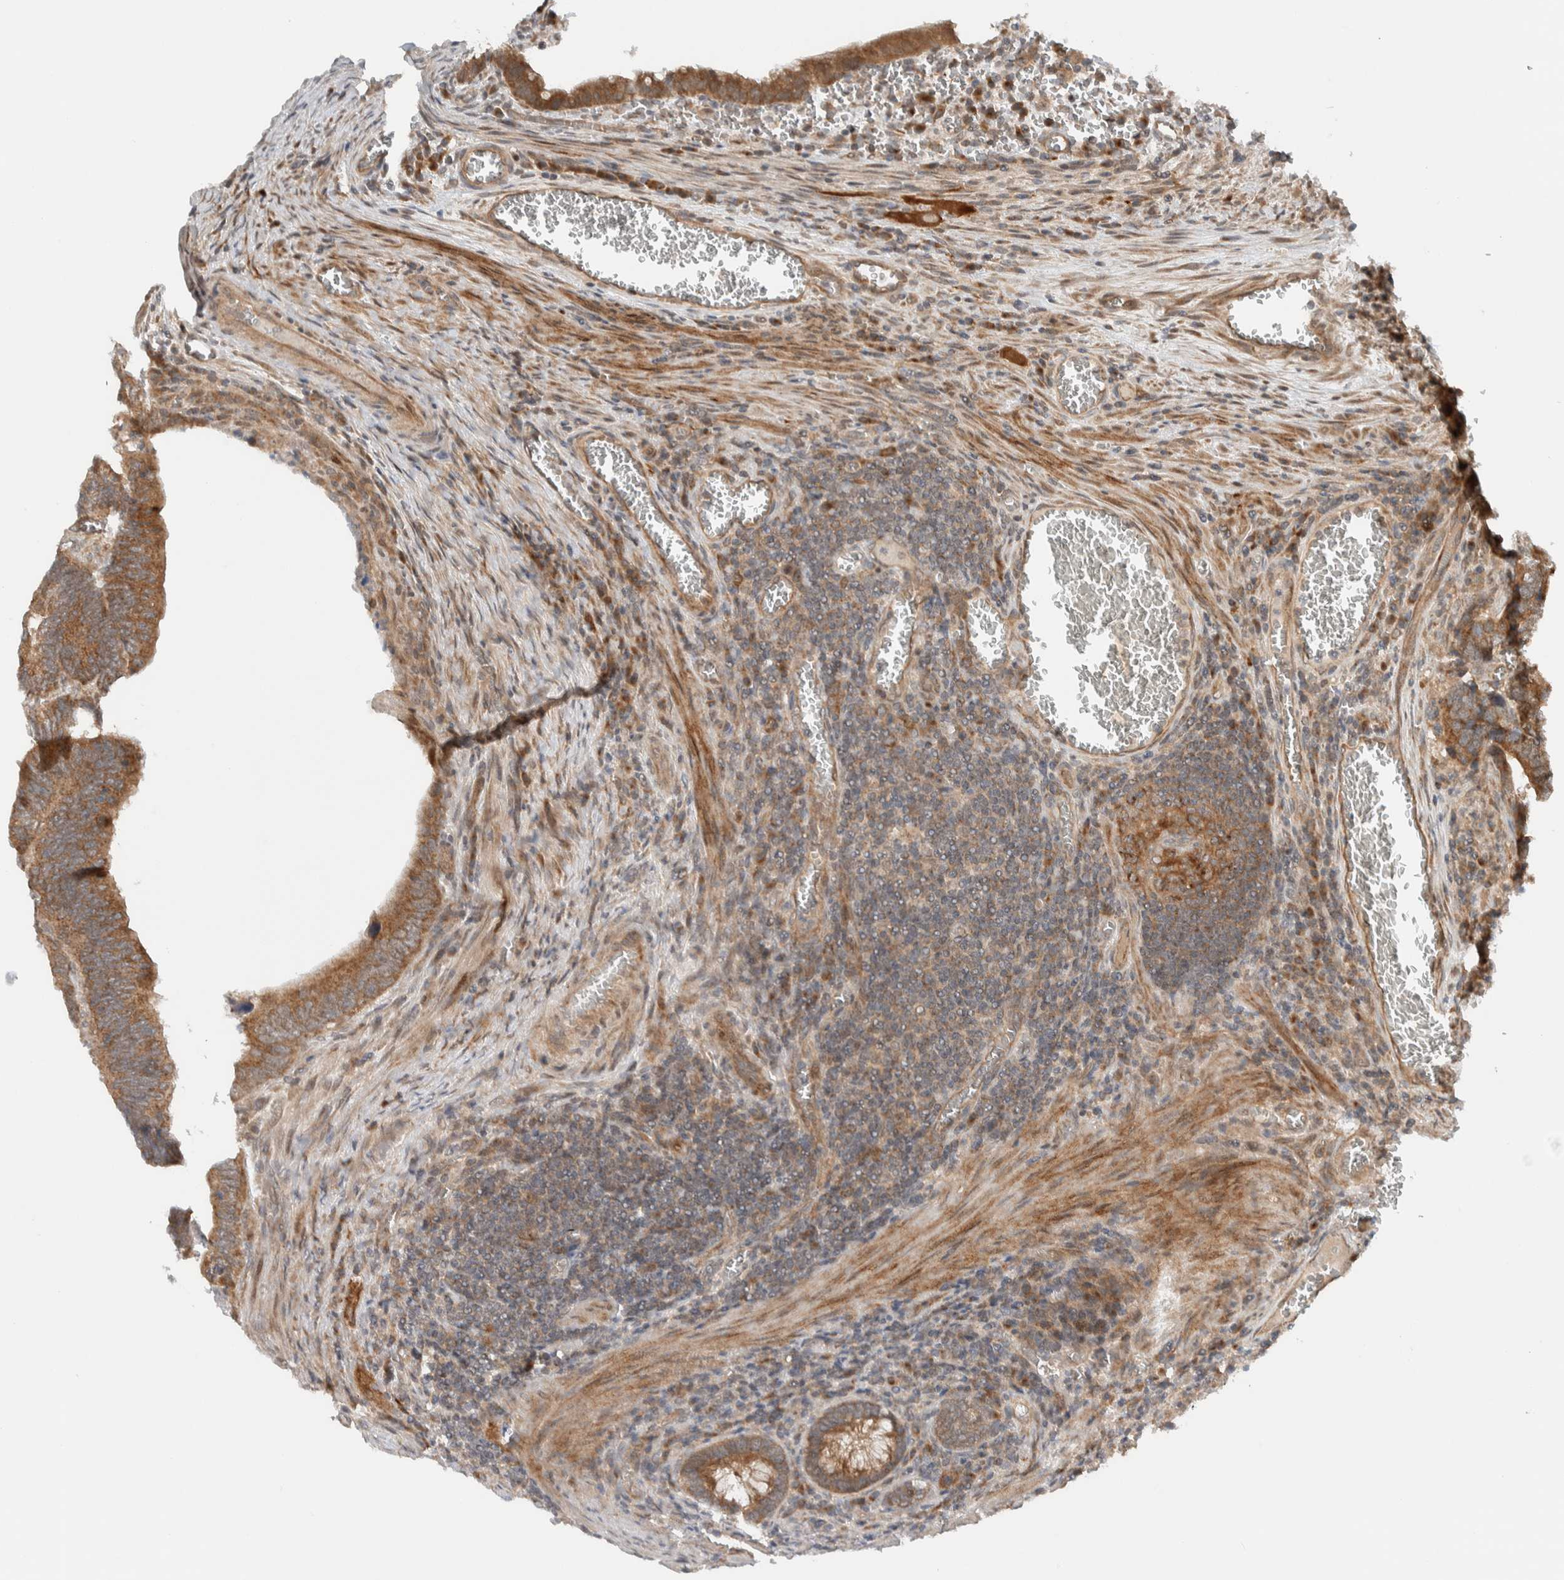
{"staining": {"intensity": "moderate", "quantity": ">75%", "location": "cytoplasmic/membranous"}, "tissue": "colorectal cancer", "cell_type": "Tumor cells", "image_type": "cancer", "snomed": [{"axis": "morphology", "description": "Inflammation, NOS"}, {"axis": "morphology", "description": "Adenocarcinoma, NOS"}, {"axis": "topography", "description": "Colon"}], "caption": "Colorectal cancer (adenocarcinoma) stained with a protein marker displays moderate staining in tumor cells.", "gene": "KLHL6", "patient": {"sex": "male", "age": 72}}